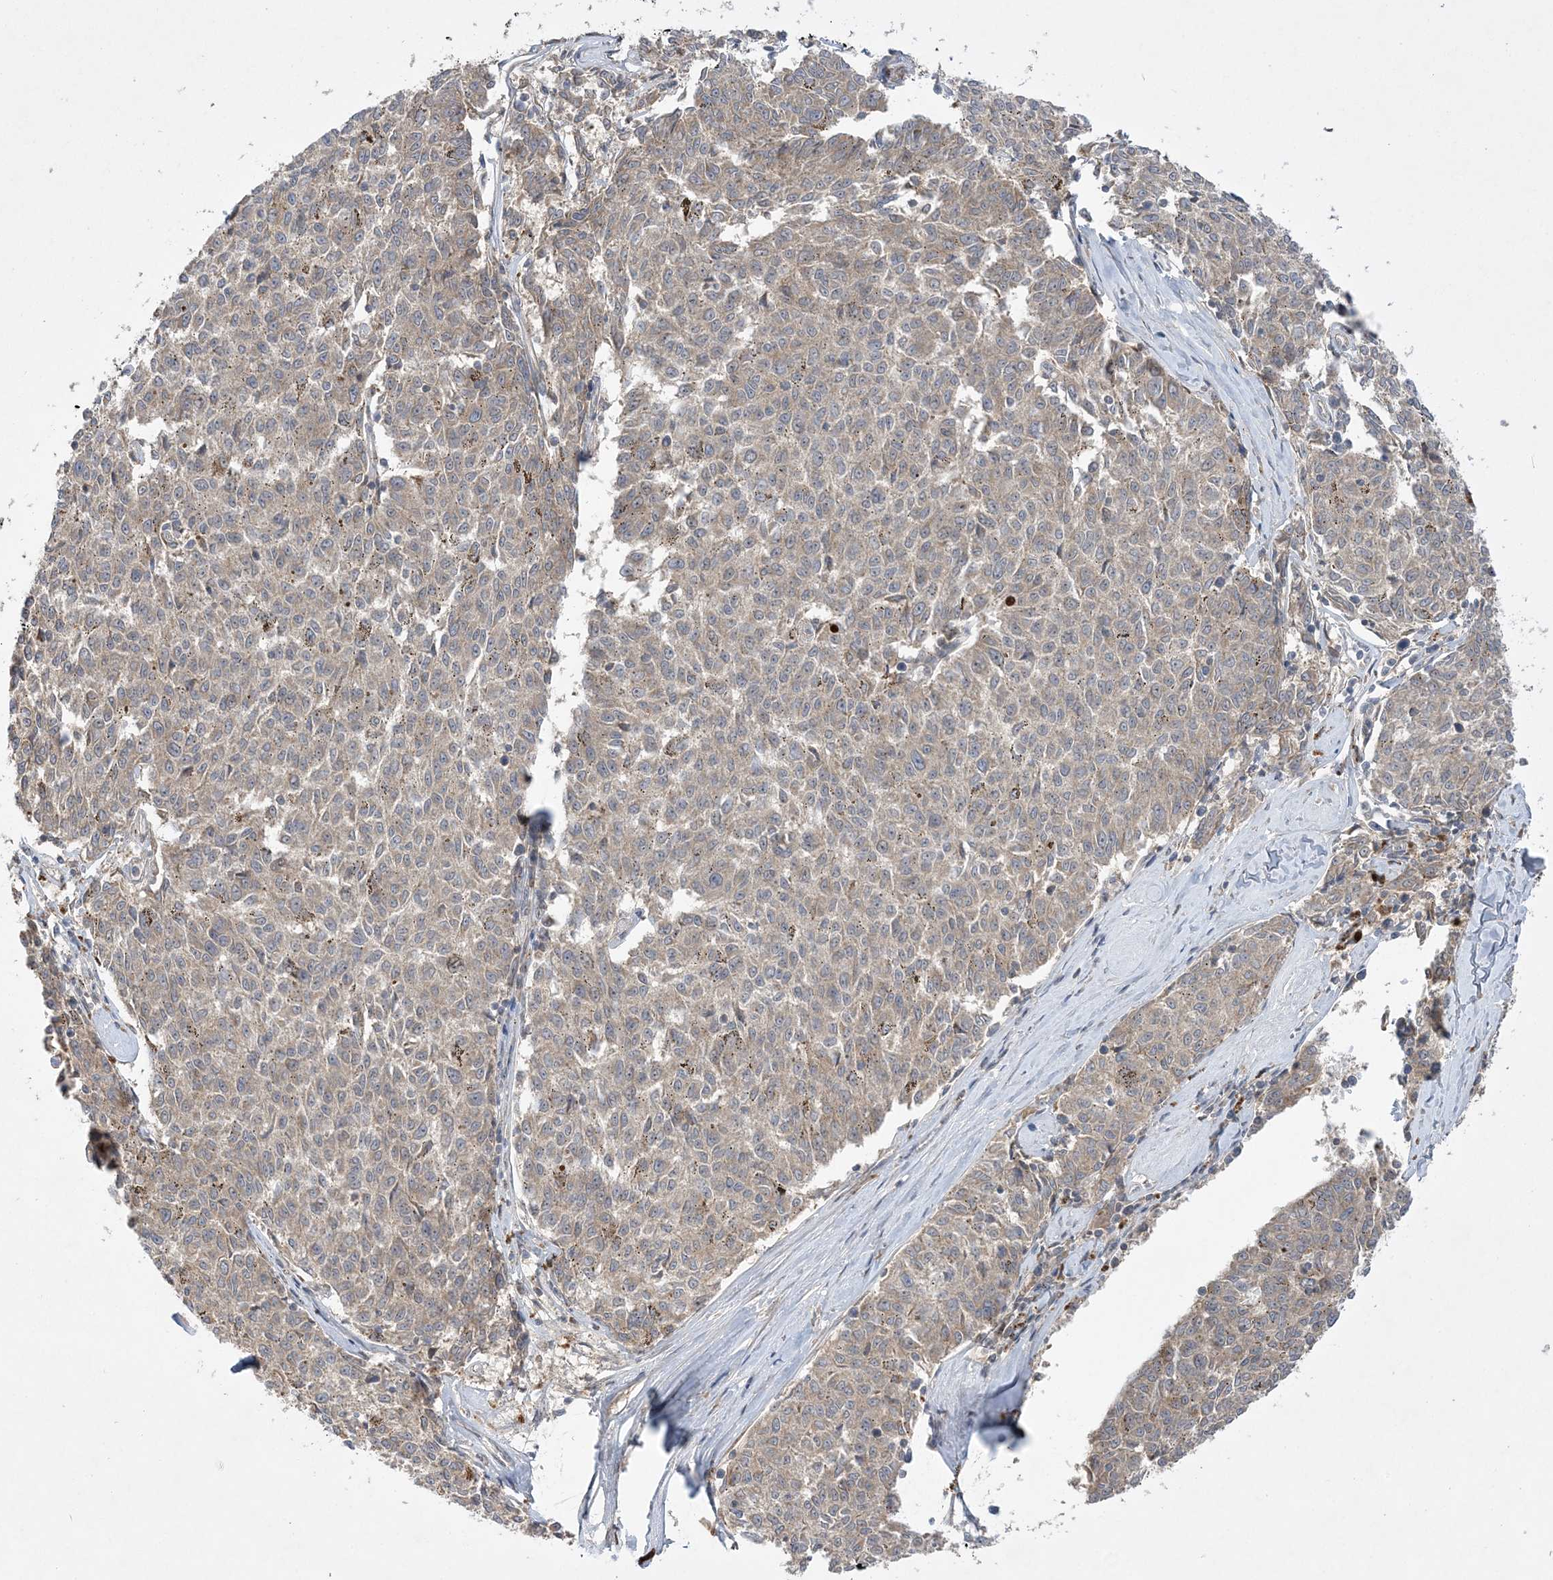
{"staining": {"intensity": "negative", "quantity": "none", "location": "none"}, "tissue": "melanoma", "cell_type": "Tumor cells", "image_type": "cancer", "snomed": [{"axis": "morphology", "description": "Malignant melanoma, NOS"}, {"axis": "topography", "description": "Skin"}], "caption": "This is a micrograph of IHC staining of malignant melanoma, which shows no expression in tumor cells.", "gene": "MMADHC", "patient": {"sex": "female", "age": 72}}